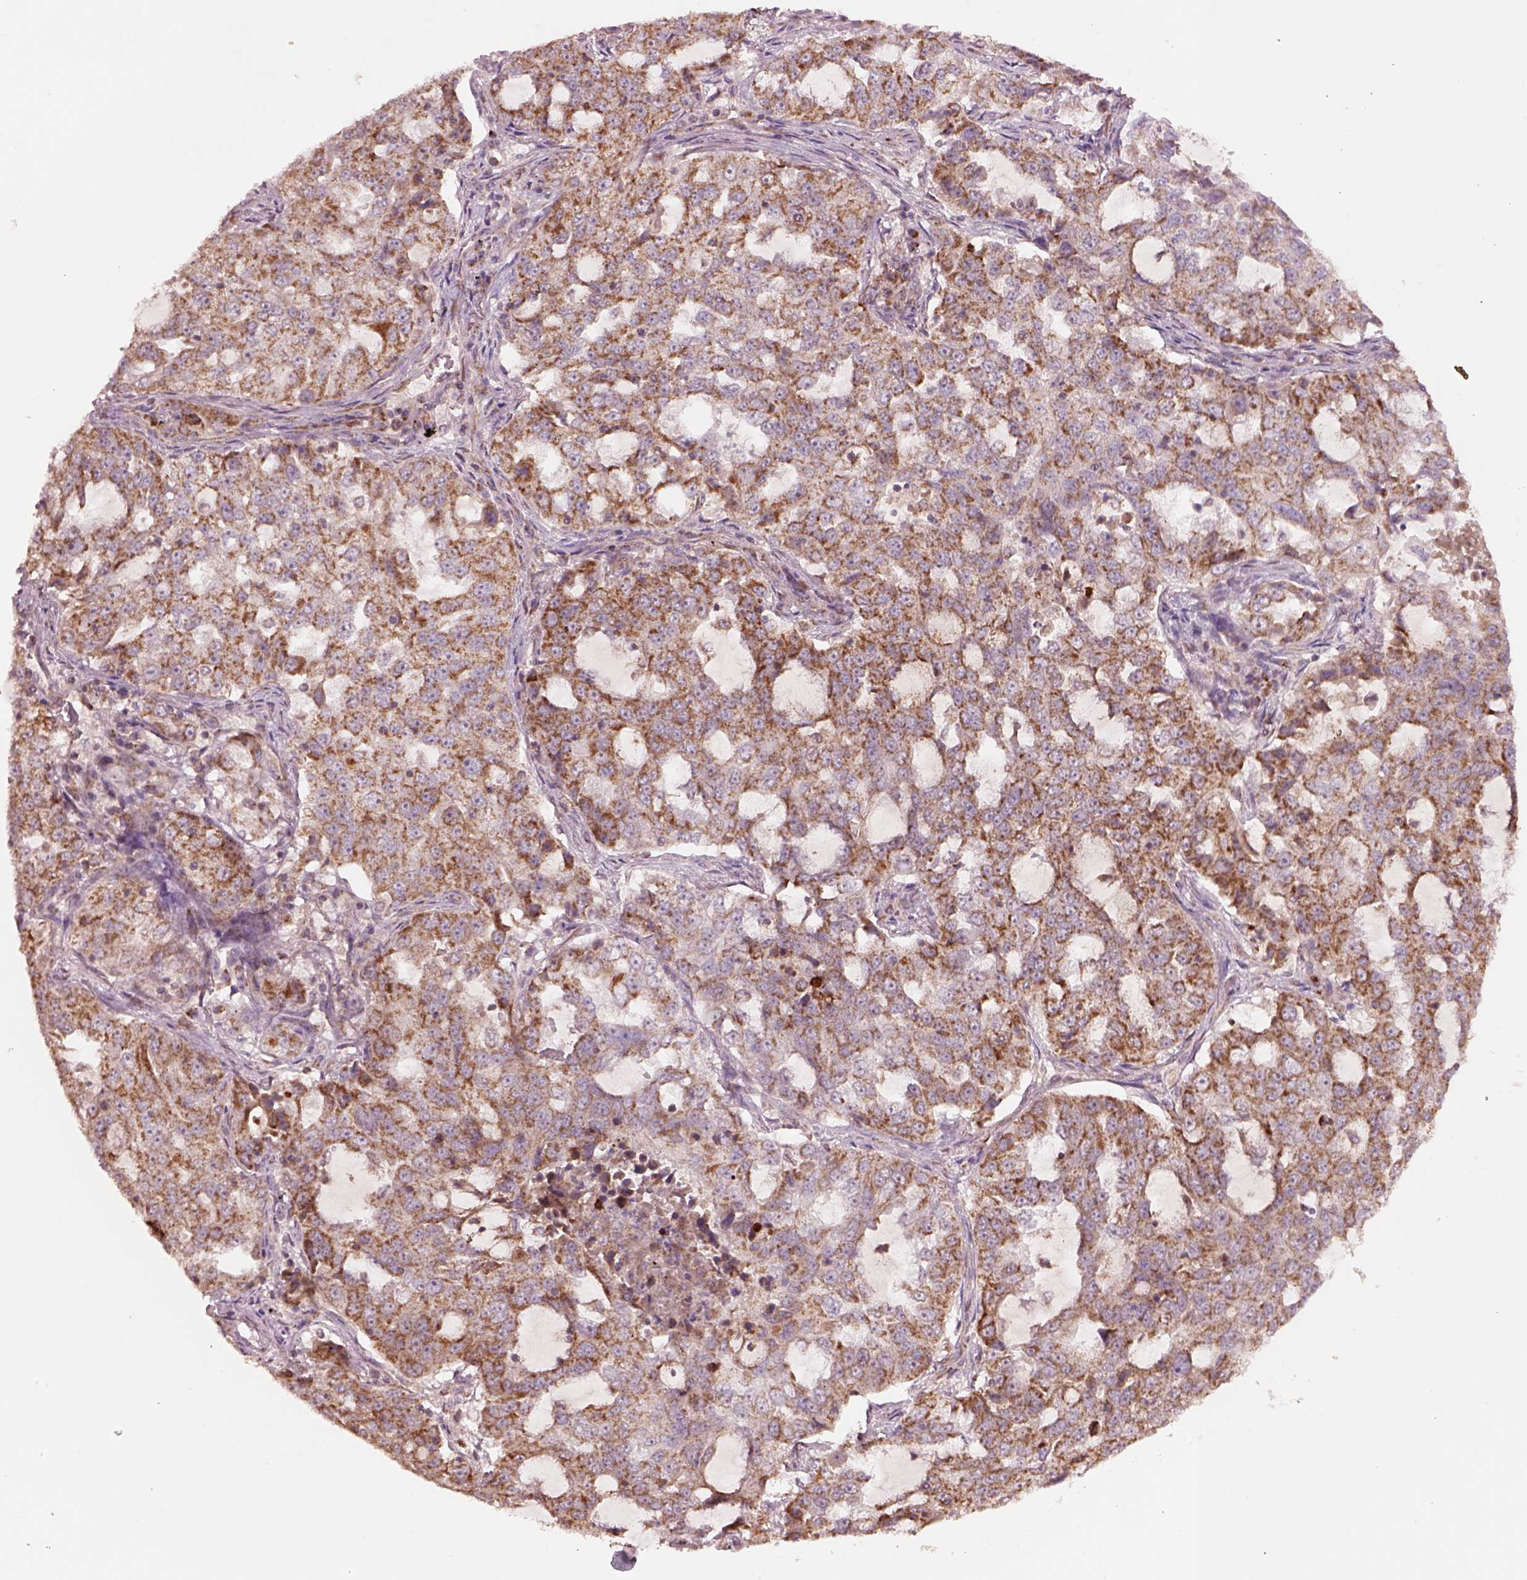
{"staining": {"intensity": "moderate", "quantity": ">75%", "location": "cytoplasmic/membranous"}, "tissue": "lung cancer", "cell_type": "Tumor cells", "image_type": "cancer", "snomed": [{"axis": "morphology", "description": "Adenocarcinoma, NOS"}, {"axis": "topography", "description": "Lung"}], "caption": "A photomicrograph of human lung cancer stained for a protein exhibits moderate cytoplasmic/membranous brown staining in tumor cells.", "gene": "SLC25A5", "patient": {"sex": "female", "age": 61}}